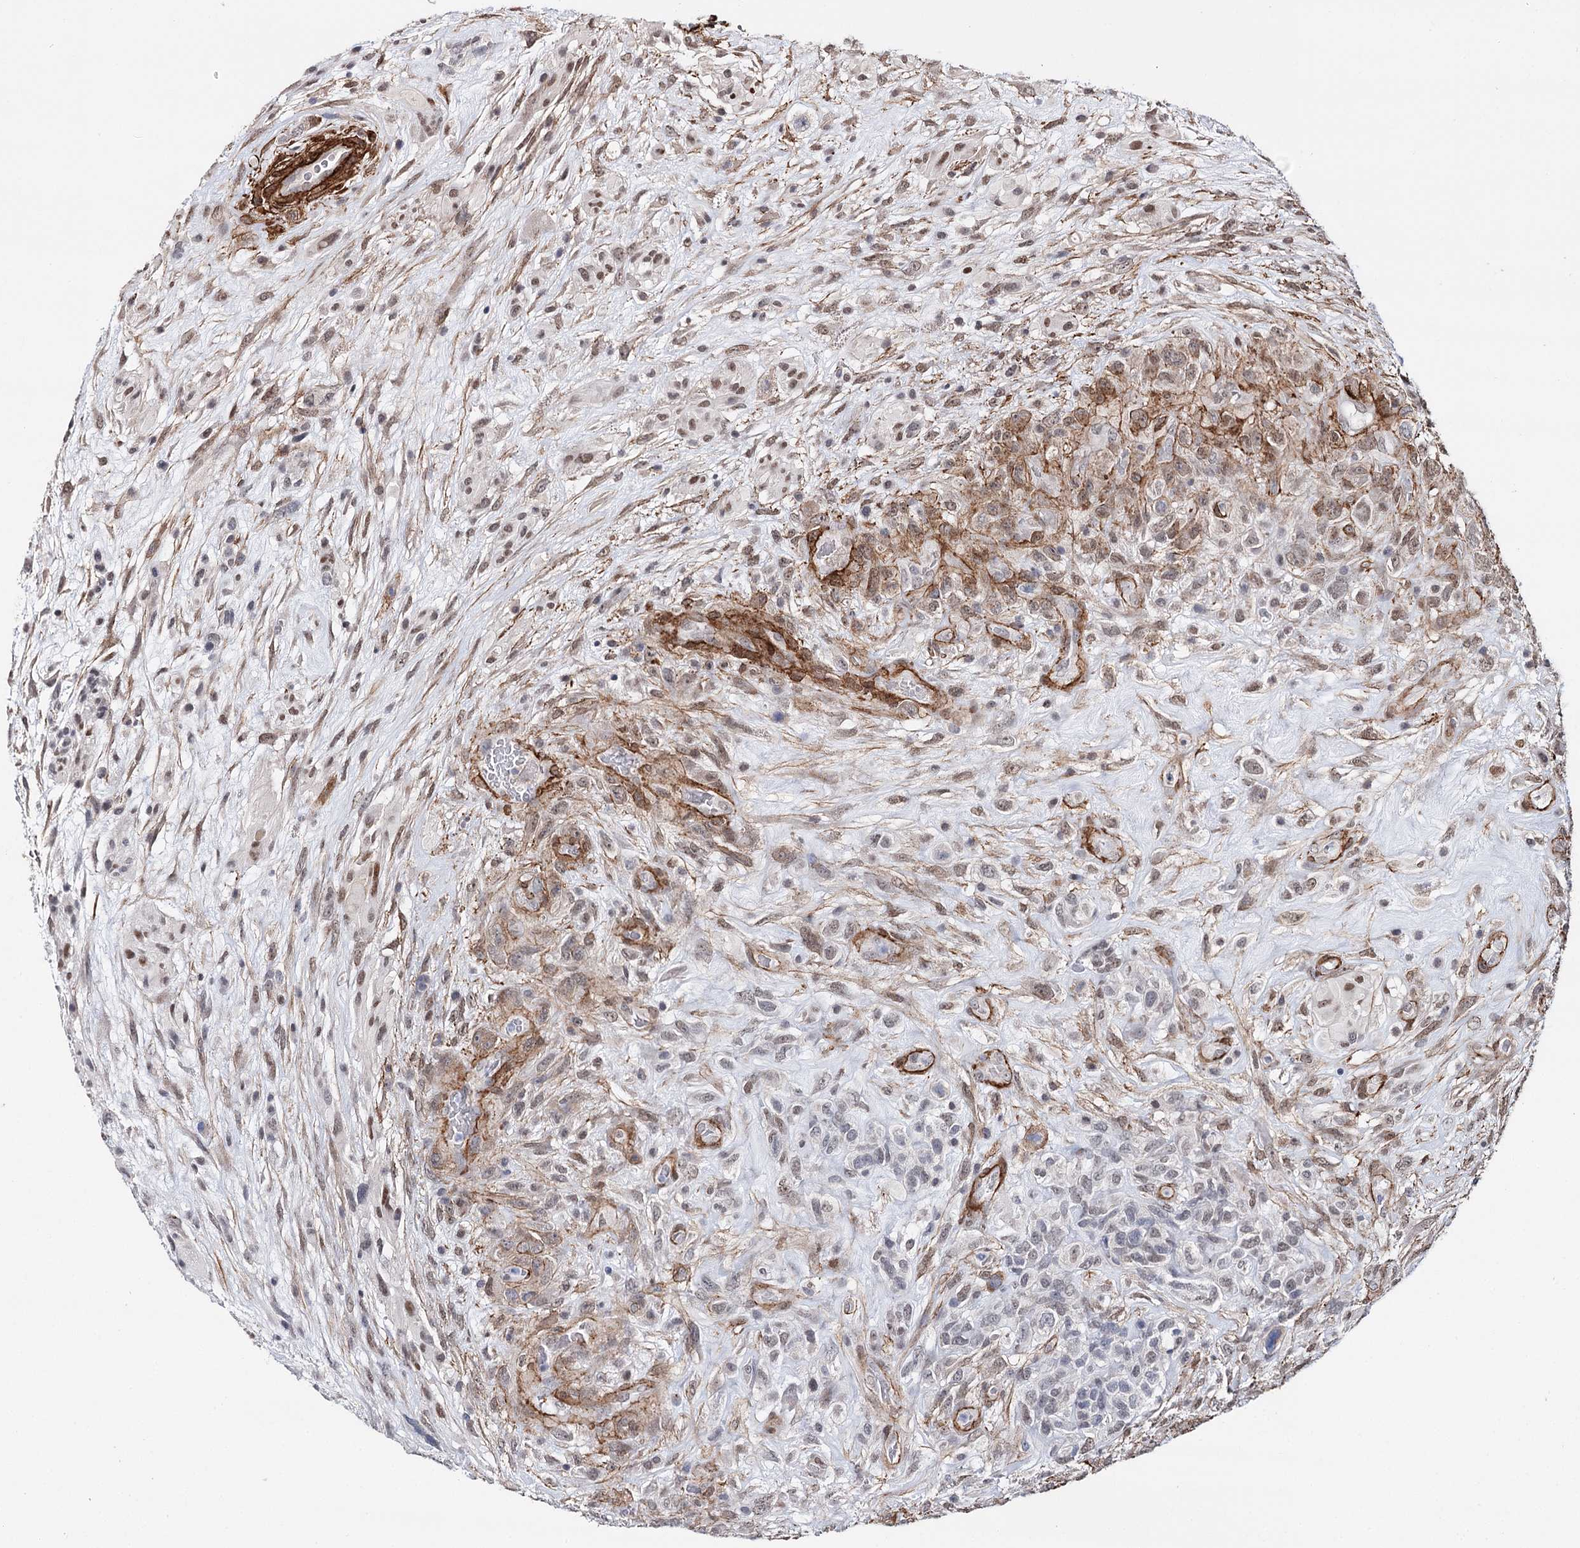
{"staining": {"intensity": "moderate", "quantity": "25%-75%", "location": "cytoplasmic/membranous,nuclear"}, "tissue": "glioma", "cell_type": "Tumor cells", "image_type": "cancer", "snomed": [{"axis": "morphology", "description": "Glioma, malignant, High grade"}, {"axis": "topography", "description": "Brain"}], "caption": "This is an image of immunohistochemistry staining of glioma, which shows moderate expression in the cytoplasmic/membranous and nuclear of tumor cells.", "gene": "CFAP46", "patient": {"sex": "male", "age": 61}}